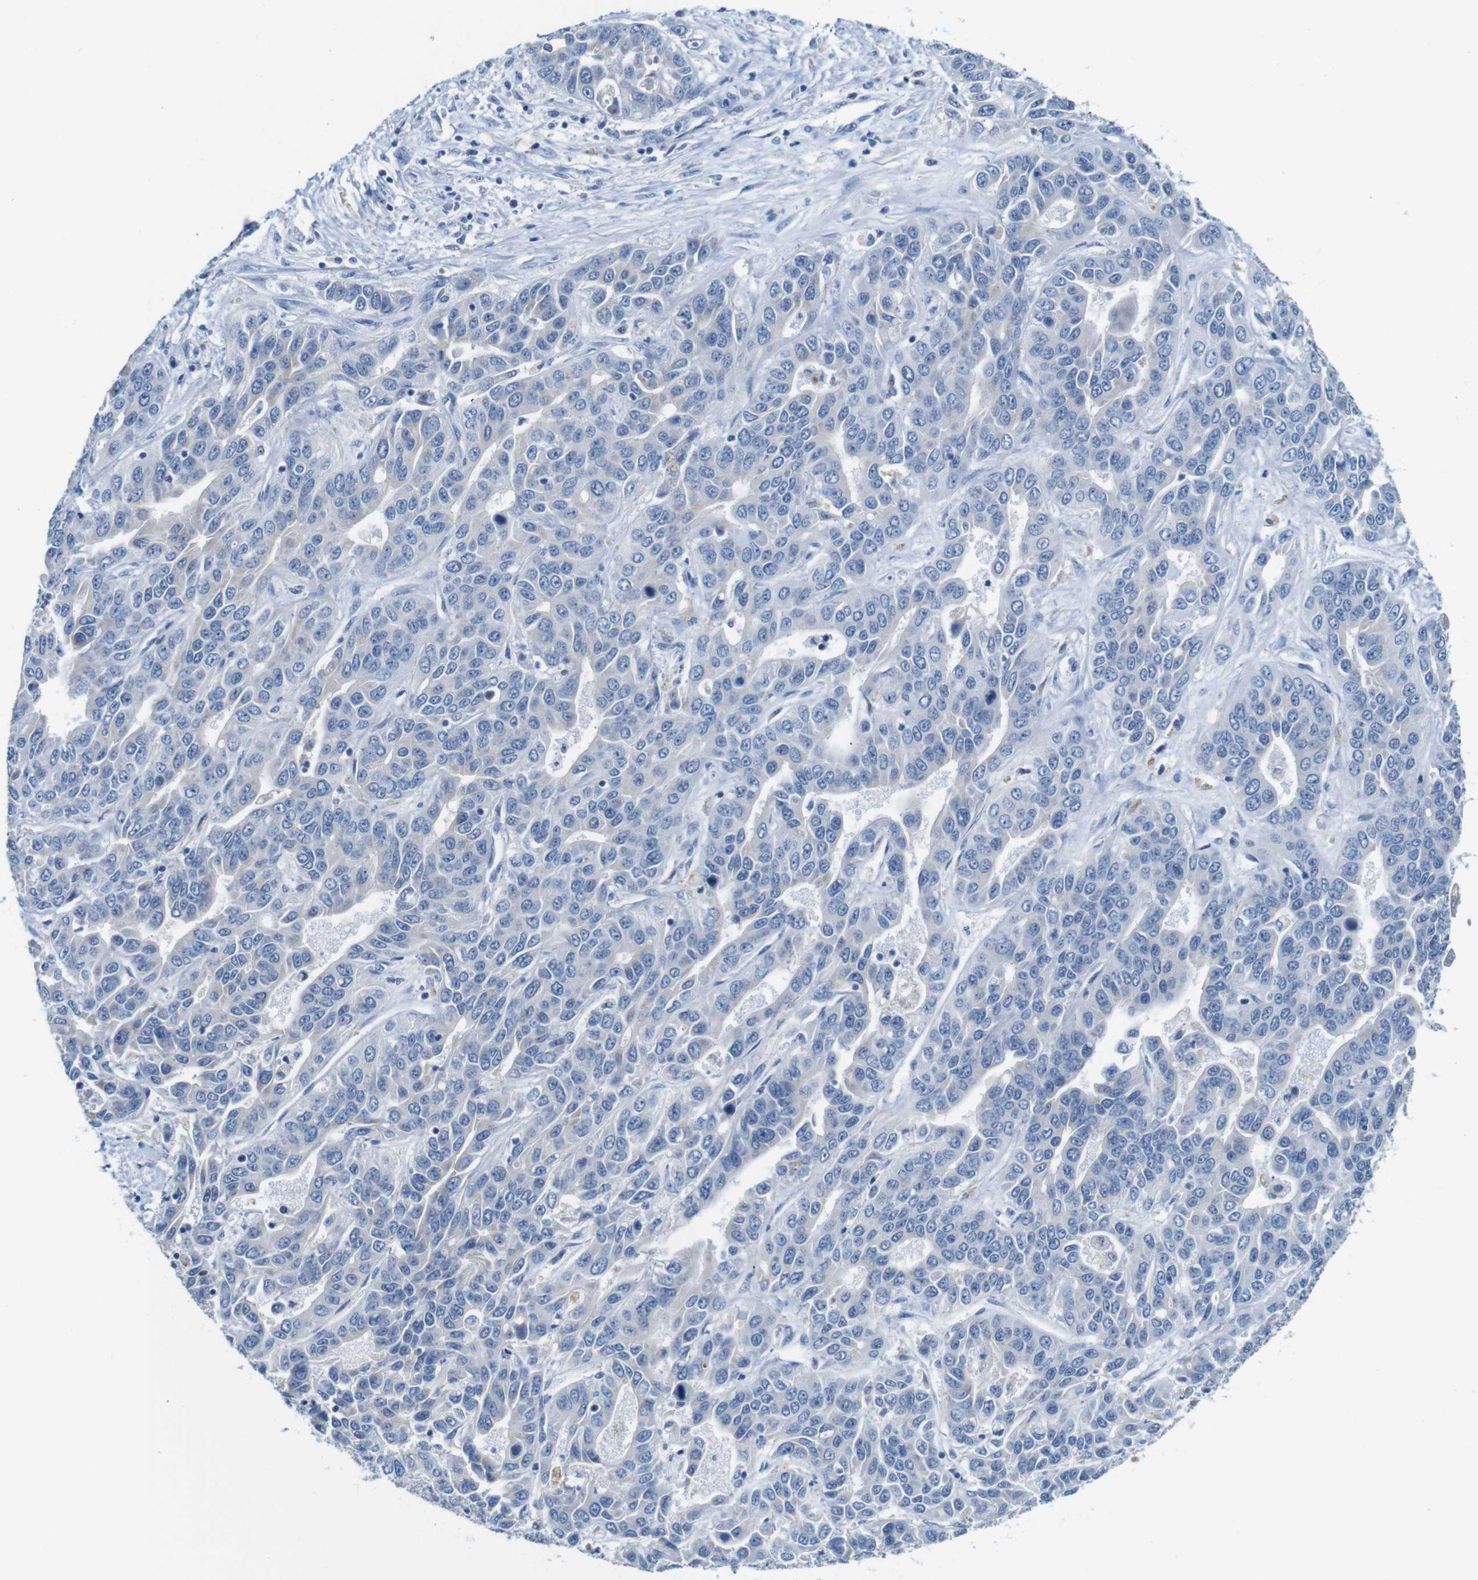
{"staining": {"intensity": "negative", "quantity": "none", "location": "none"}, "tissue": "liver cancer", "cell_type": "Tumor cells", "image_type": "cancer", "snomed": [{"axis": "morphology", "description": "Cholangiocarcinoma"}, {"axis": "topography", "description": "Liver"}], "caption": "Immunohistochemistry histopathology image of human cholangiocarcinoma (liver) stained for a protein (brown), which shows no staining in tumor cells.", "gene": "IGSF8", "patient": {"sex": "female", "age": 52}}